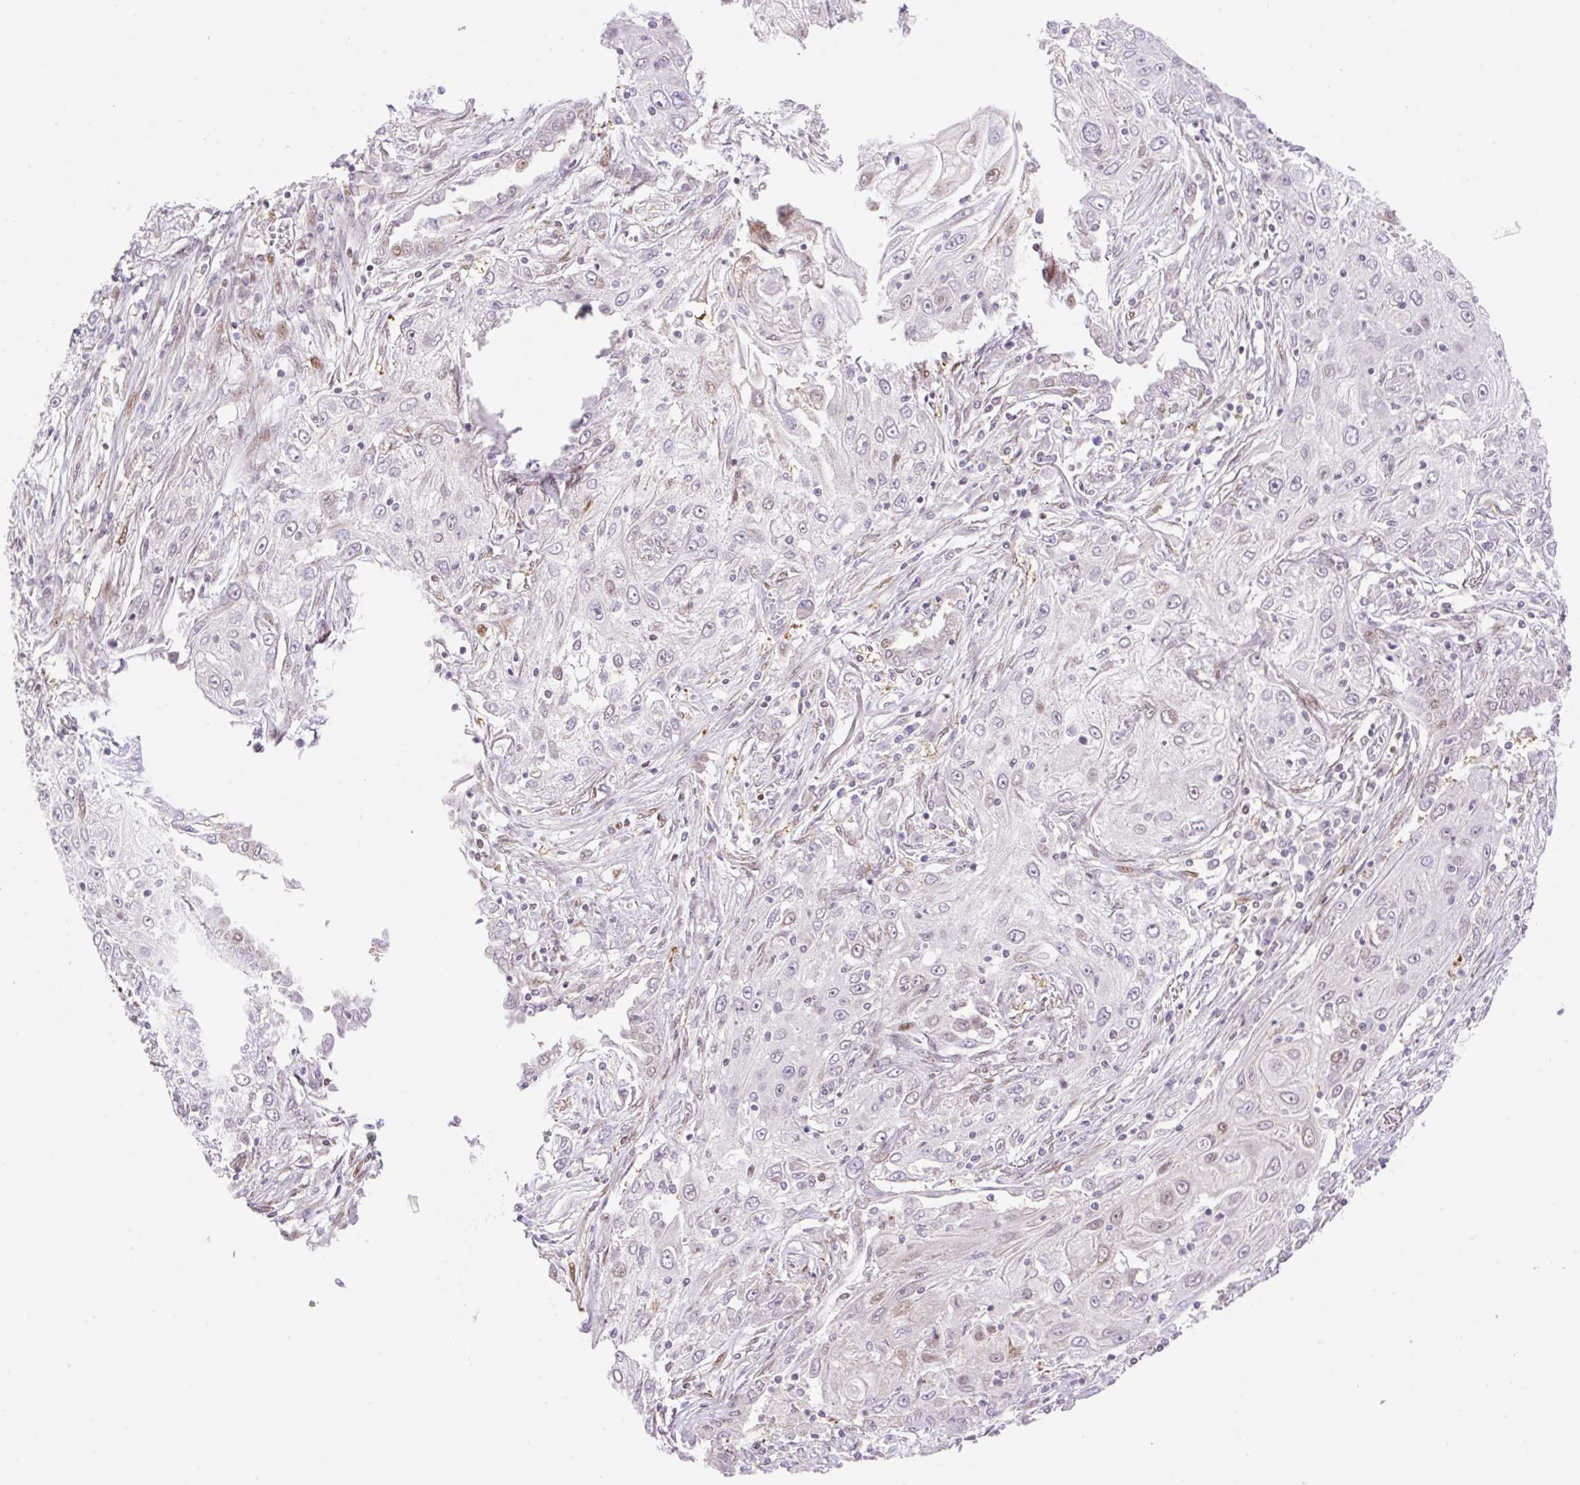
{"staining": {"intensity": "negative", "quantity": "none", "location": "none"}, "tissue": "lung cancer", "cell_type": "Tumor cells", "image_type": "cancer", "snomed": [{"axis": "morphology", "description": "Squamous cell carcinoma, NOS"}, {"axis": "topography", "description": "Lung"}], "caption": "Image shows no significant protein expression in tumor cells of squamous cell carcinoma (lung).", "gene": "ZFP41", "patient": {"sex": "female", "age": 69}}